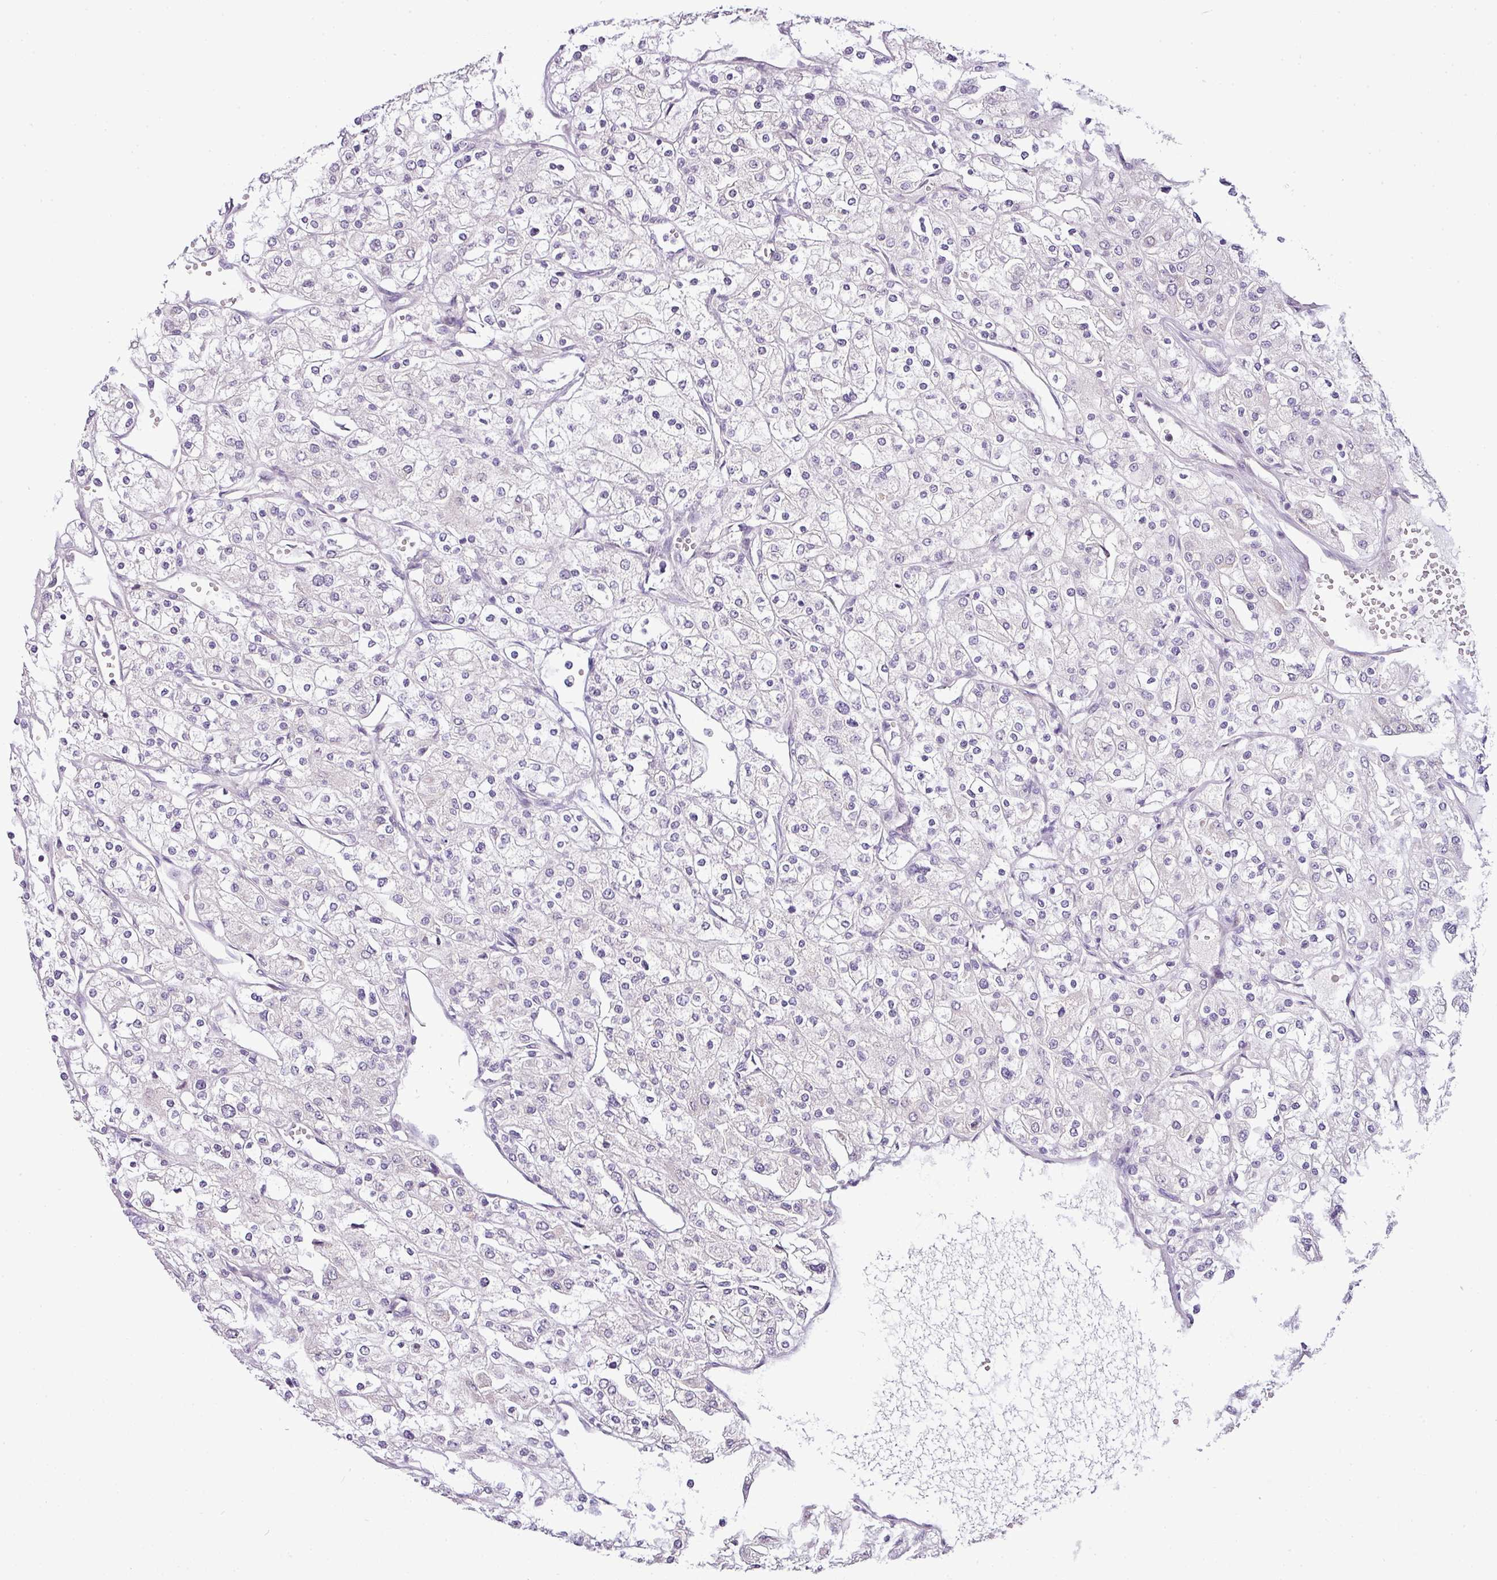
{"staining": {"intensity": "negative", "quantity": "none", "location": "none"}, "tissue": "renal cancer", "cell_type": "Tumor cells", "image_type": "cancer", "snomed": [{"axis": "morphology", "description": "Adenocarcinoma, NOS"}, {"axis": "topography", "description": "Kidney"}], "caption": "The micrograph demonstrates no staining of tumor cells in renal adenocarcinoma.", "gene": "TEX30", "patient": {"sex": "male", "age": 80}}